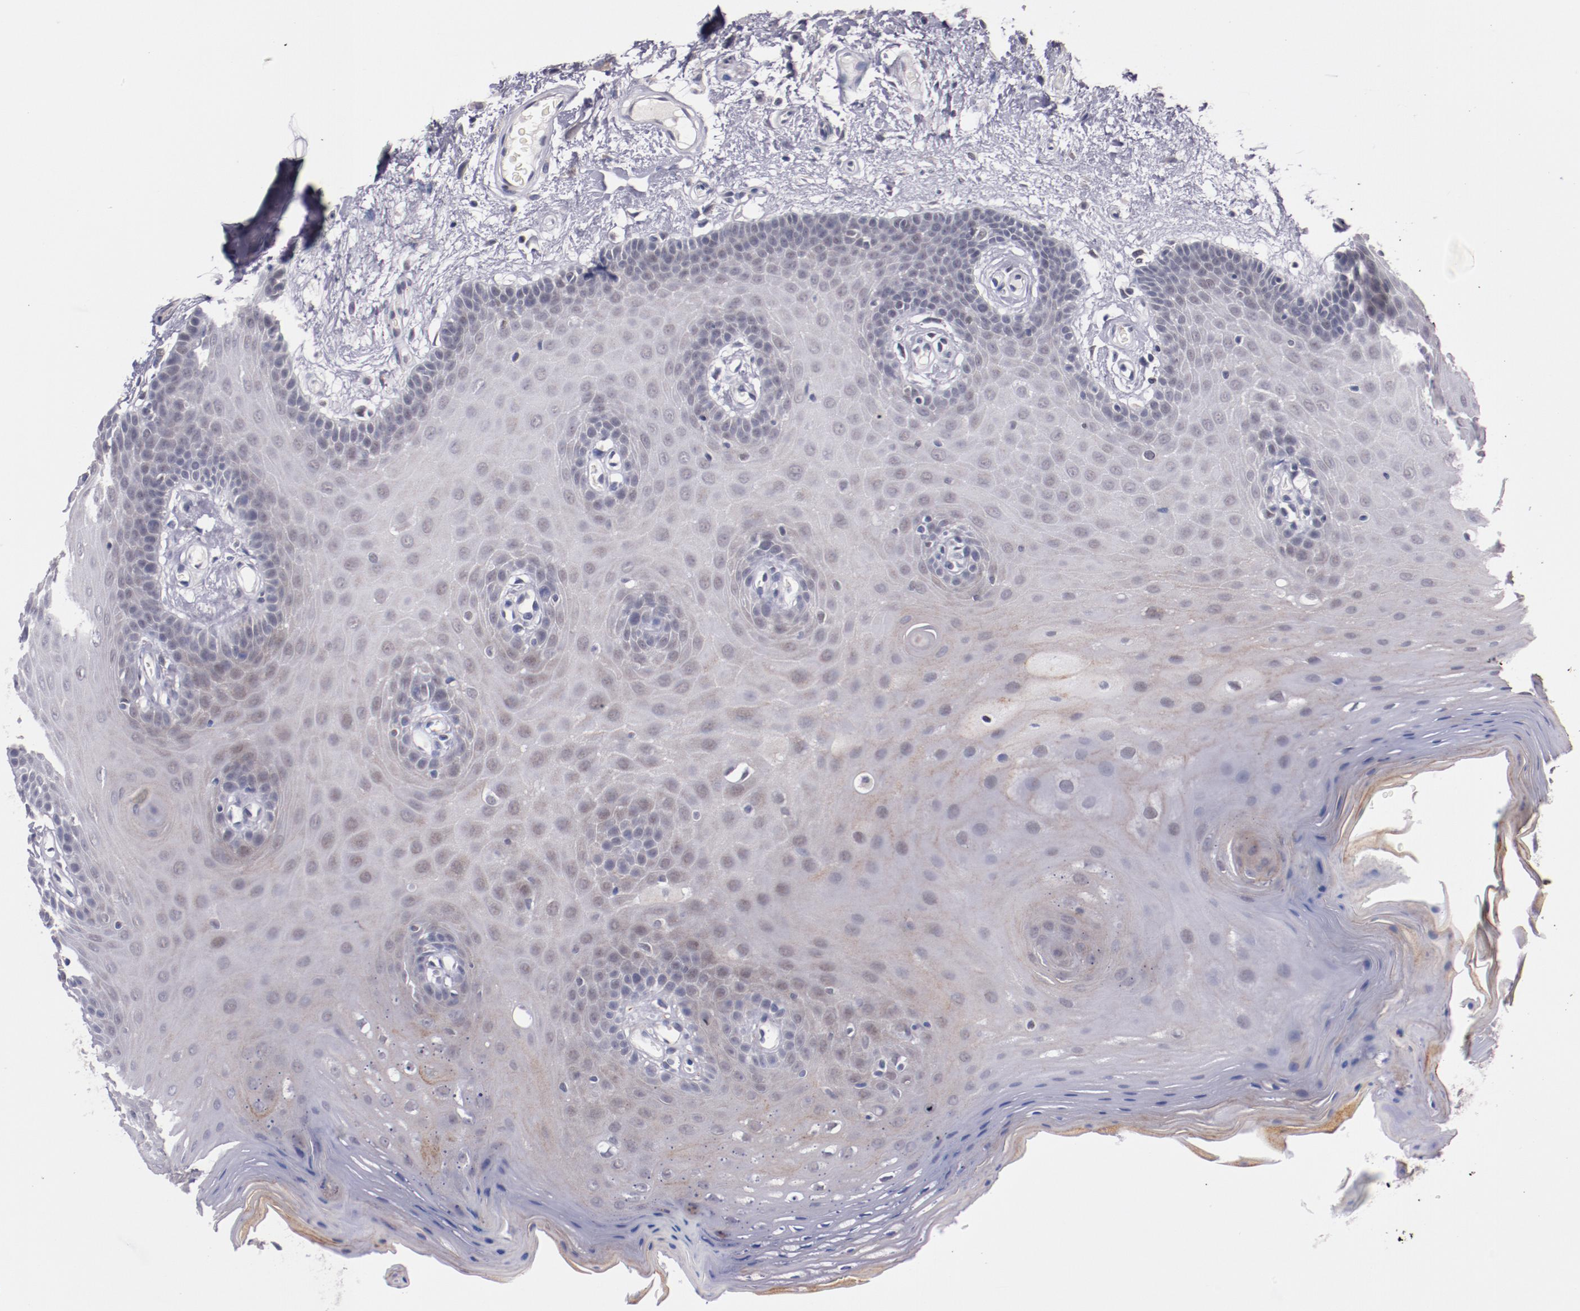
{"staining": {"intensity": "weak", "quantity": "25%-75%", "location": "cytoplasmic/membranous"}, "tissue": "oral mucosa", "cell_type": "Squamous epithelial cells", "image_type": "normal", "snomed": [{"axis": "morphology", "description": "Normal tissue, NOS"}, {"axis": "morphology", "description": "Squamous cell carcinoma, NOS"}, {"axis": "topography", "description": "Skeletal muscle"}, {"axis": "topography", "description": "Oral tissue"}, {"axis": "topography", "description": "Head-Neck"}], "caption": "Protein staining of unremarkable oral mucosa shows weak cytoplasmic/membranous positivity in about 25%-75% of squamous epithelial cells. Nuclei are stained in blue.", "gene": "SYP", "patient": {"sex": "male", "age": 71}}